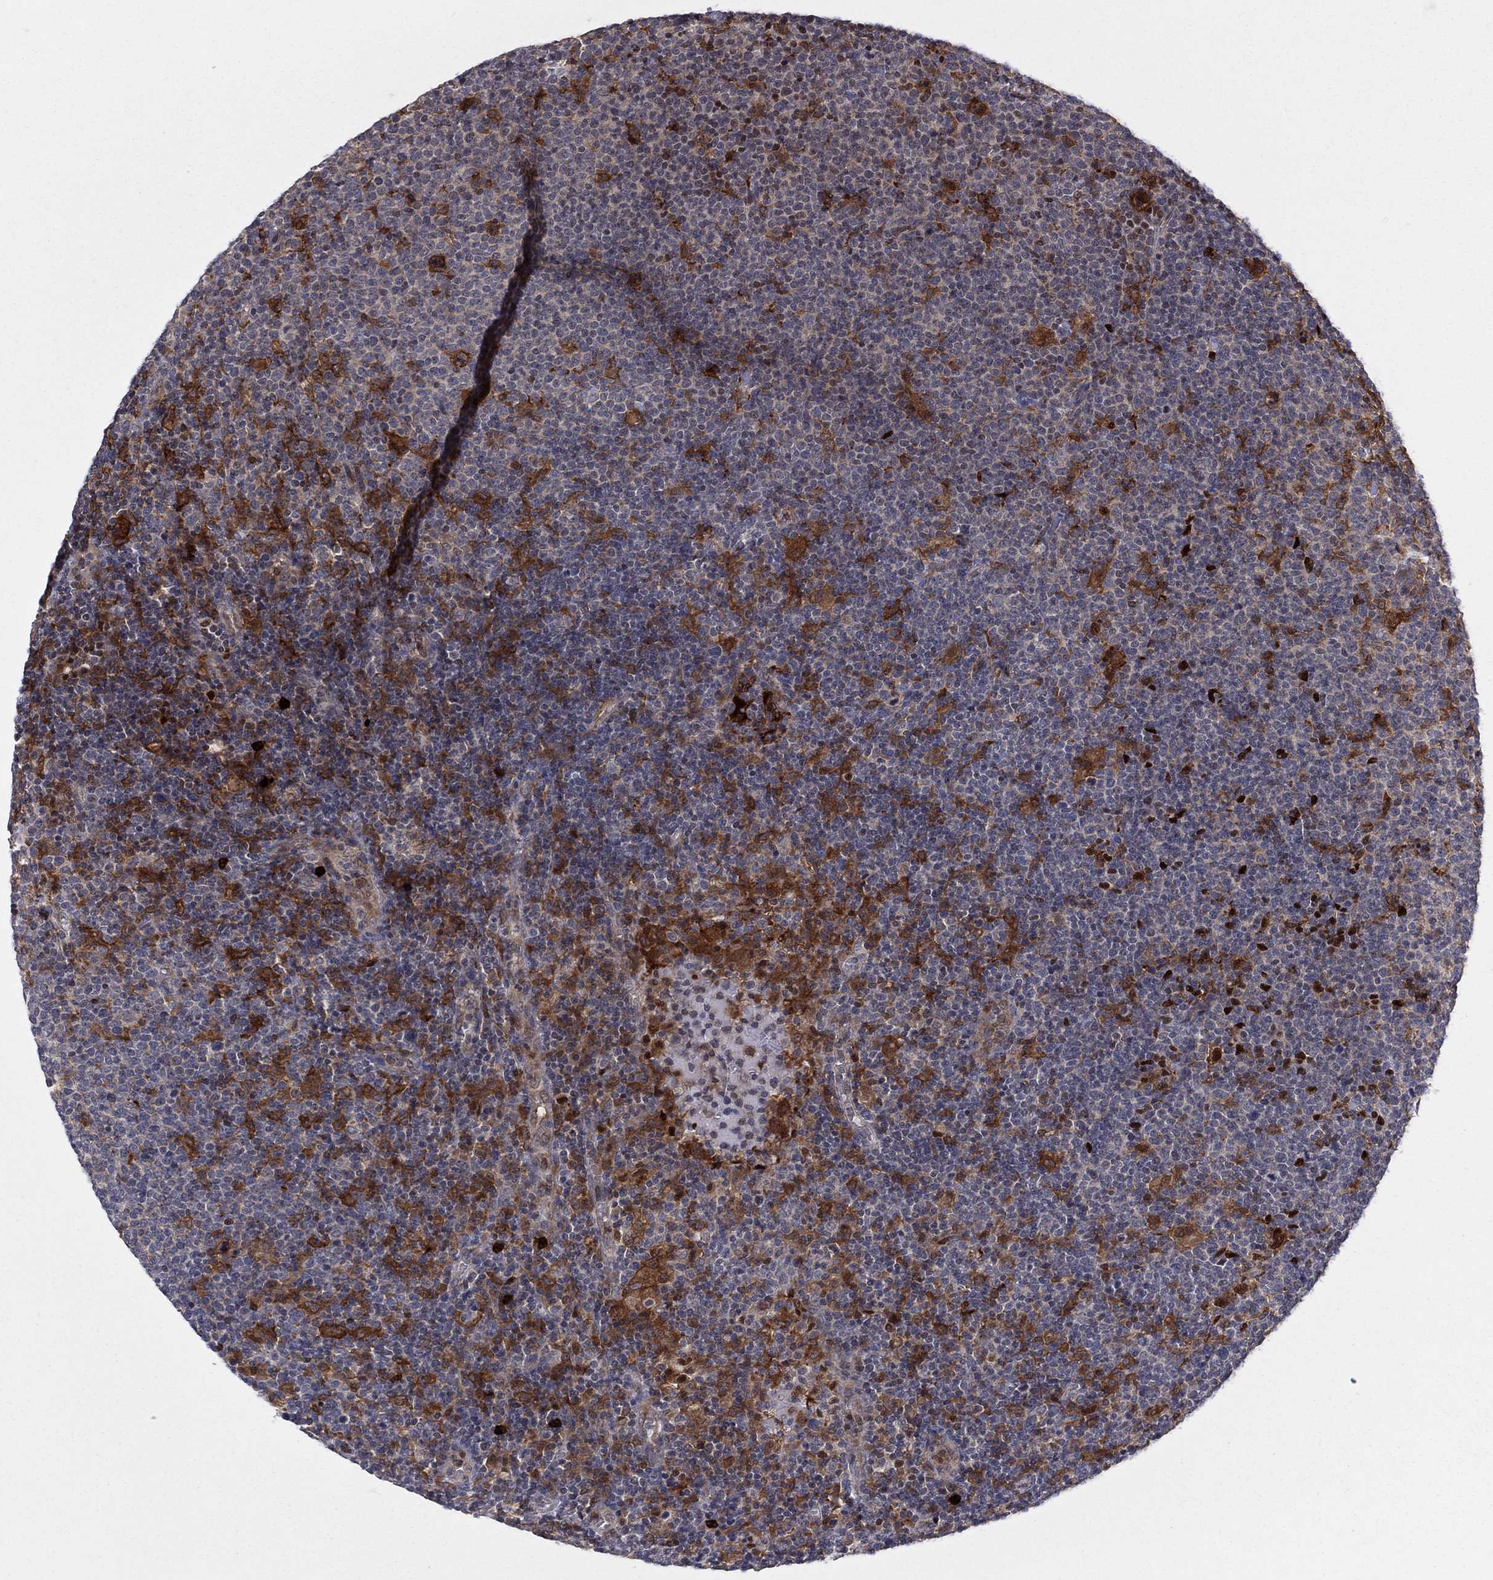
{"staining": {"intensity": "strong", "quantity": "<25%", "location": "cytoplasmic/membranous"}, "tissue": "lymphoma", "cell_type": "Tumor cells", "image_type": "cancer", "snomed": [{"axis": "morphology", "description": "Malignant lymphoma, non-Hodgkin's type, High grade"}, {"axis": "topography", "description": "Lymph node"}], "caption": "Tumor cells exhibit medium levels of strong cytoplasmic/membranous positivity in approximately <25% of cells in human lymphoma.", "gene": "ZNHIT3", "patient": {"sex": "male", "age": 61}}